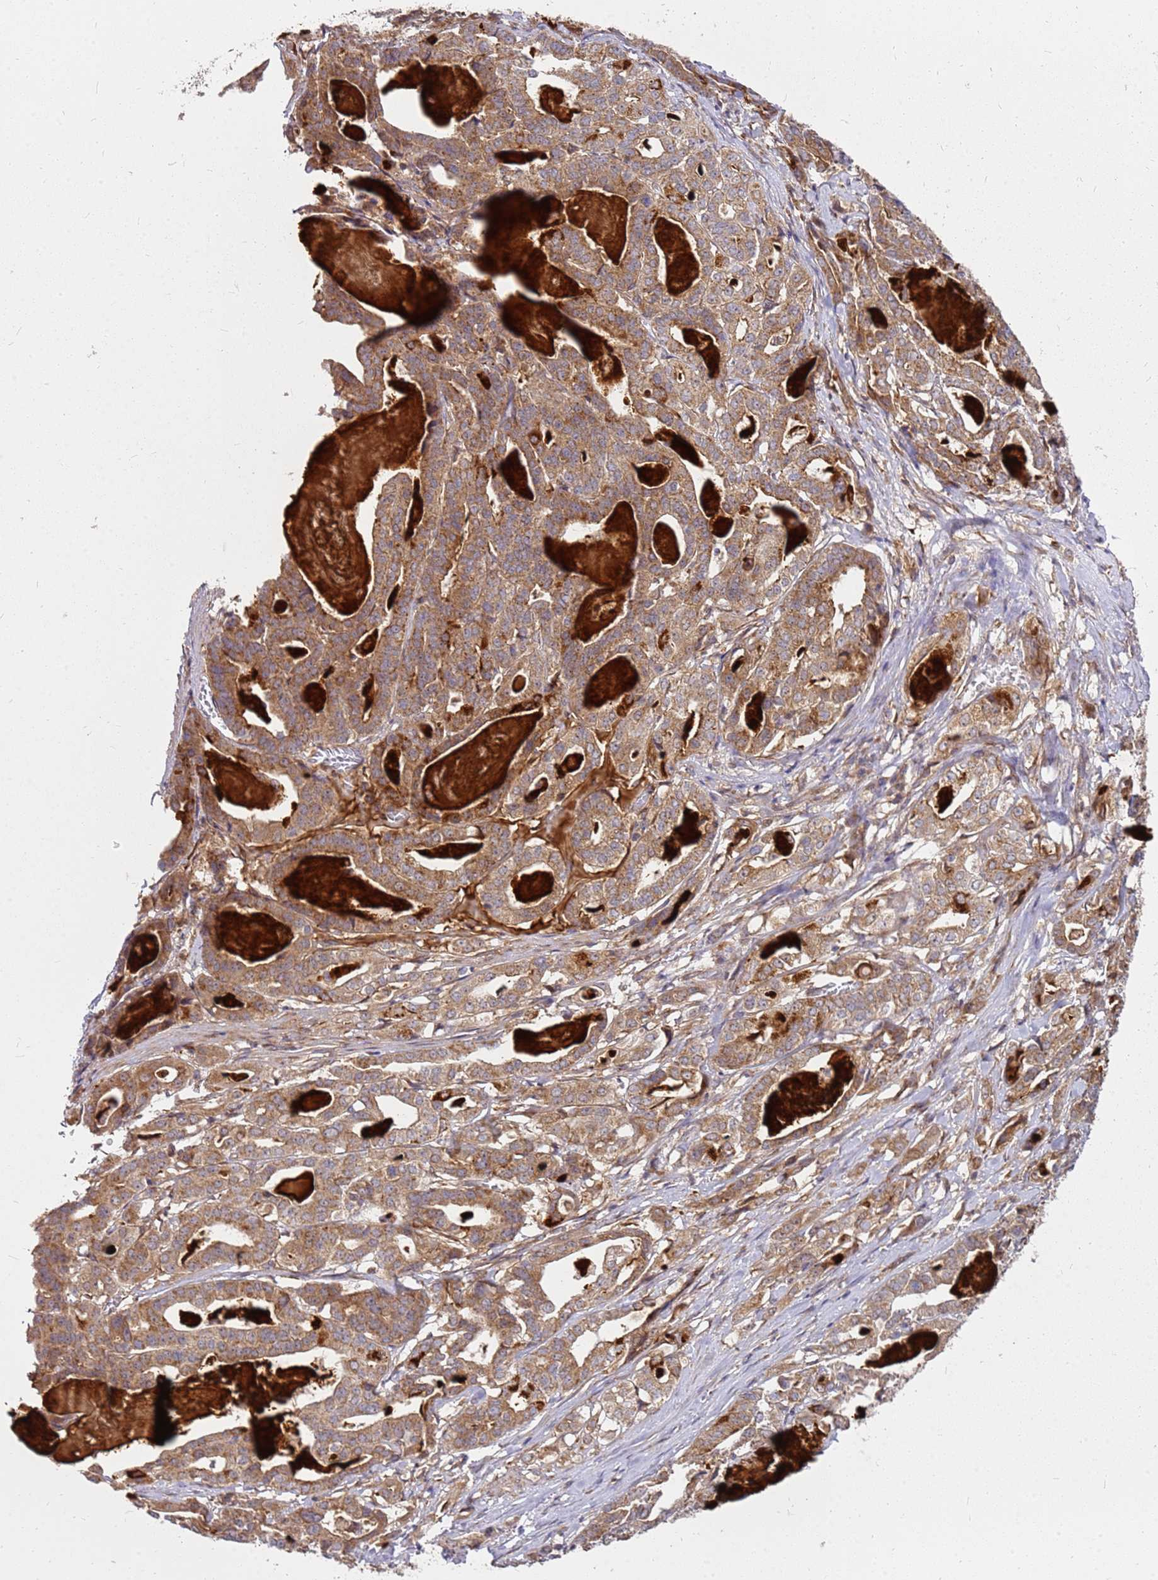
{"staining": {"intensity": "moderate", "quantity": ">75%", "location": "cytoplasmic/membranous"}, "tissue": "stomach cancer", "cell_type": "Tumor cells", "image_type": "cancer", "snomed": [{"axis": "morphology", "description": "Adenocarcinoma, NOS"}, {"axis": "topography", "description": "Stomach"}], "caption": "Brown immunohistochemical staining in human stomach cancer (adenocarcinoma) demonstrates moderate cytoplasmic/membranous expression in about >75% of tumor cells.", "gene": "CCDC159", "patient": {"sex": "male", "age": 48}}